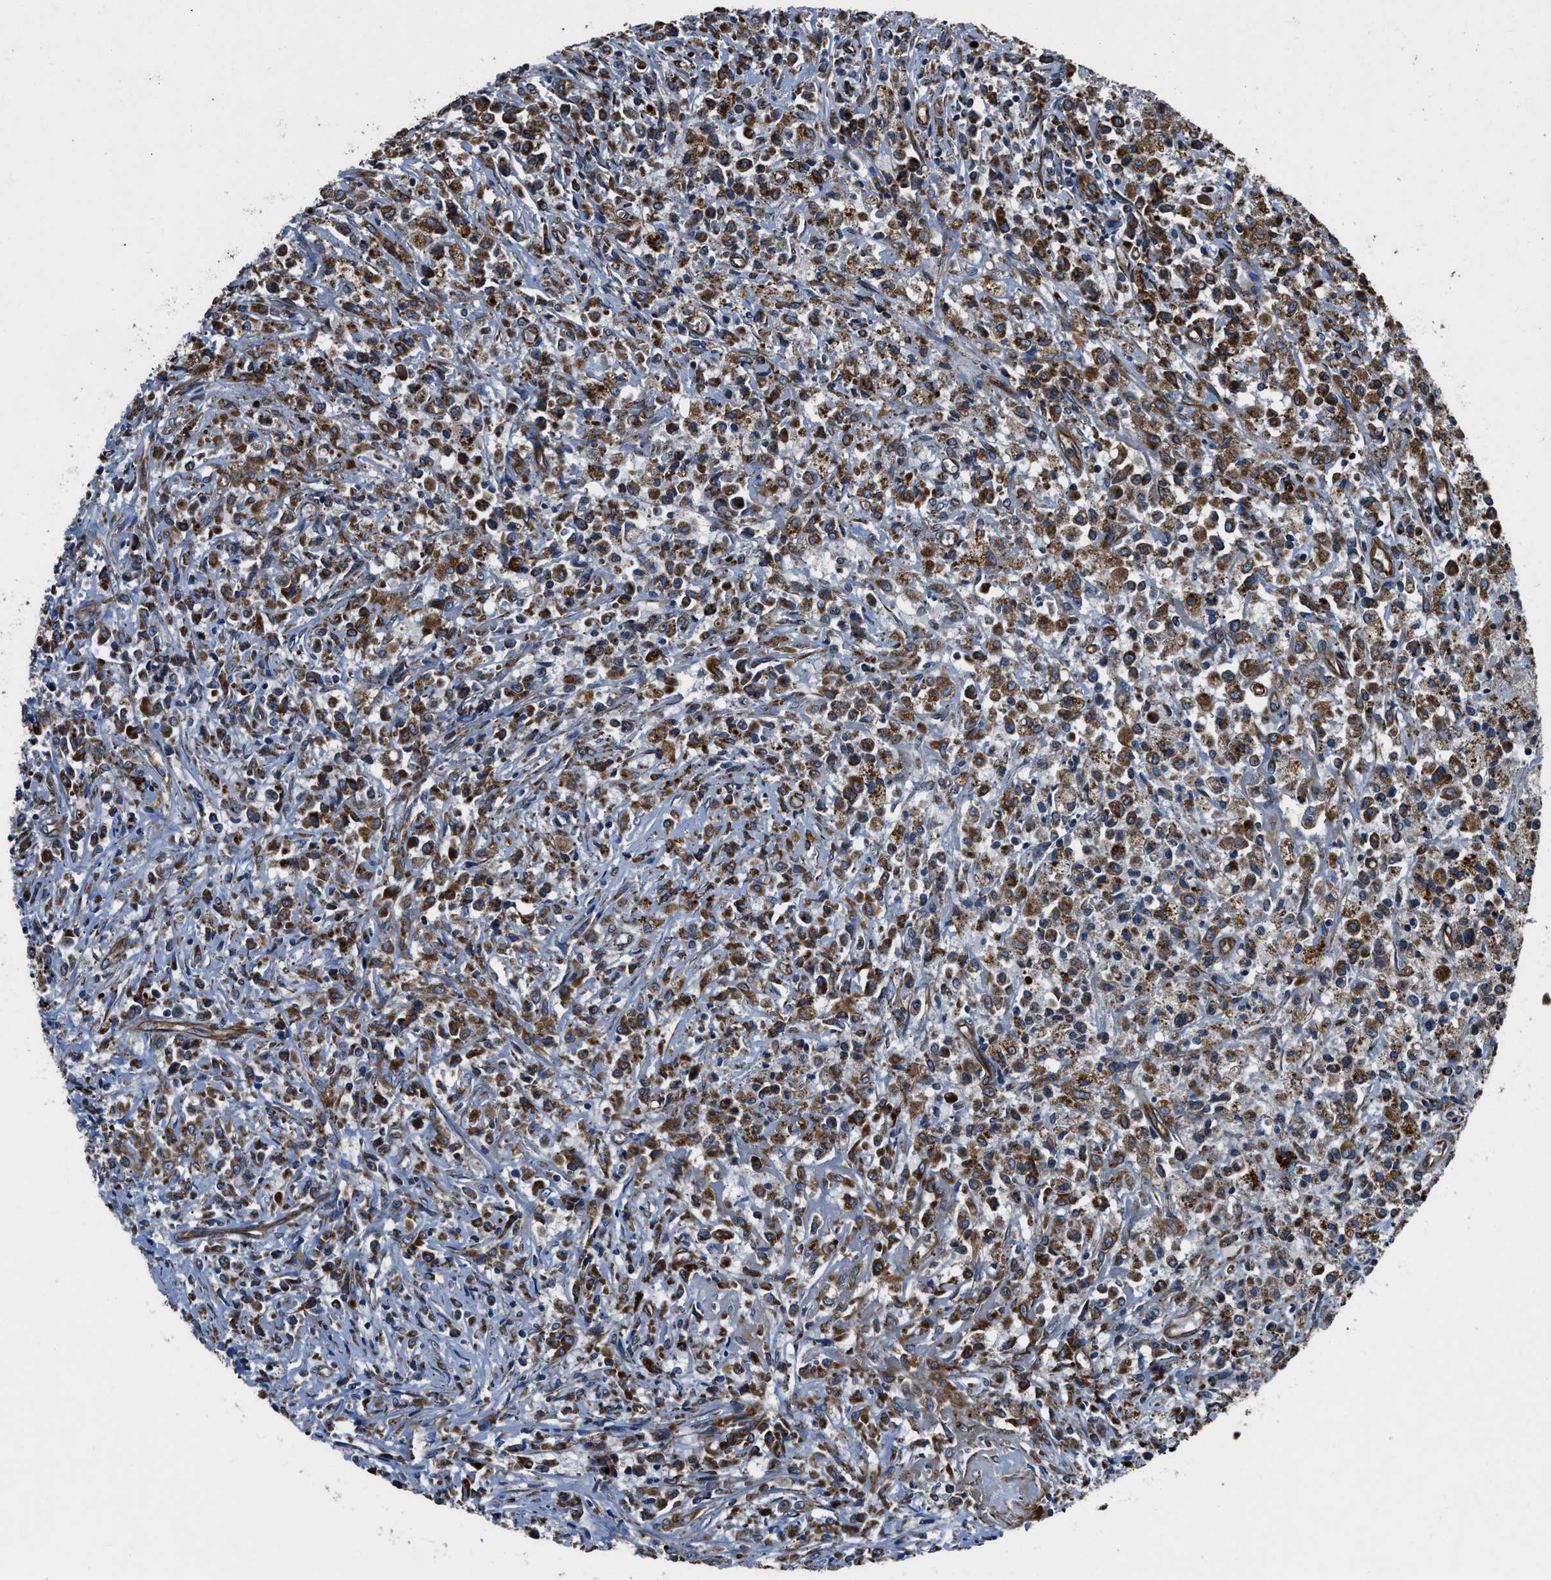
{"staining": {"intensity": "moderate", "quantity": ">75%", "location": "cytoplasmic/membranous"}, "tissue": "testis cancer", "cell_type": "Tumor cells", "image_type": "cancer", "snomed": [{"axis": "morphology", "description": "Carcinoma, Embryonal, NOS"}, {"axis": "topography", "description": "Testis"}], "caption": "About >75% of tumor cells in human testis cancer exhibit moderate cytoplasmic/membranous protein expression as visualized by brown immunohistochemical staining.", "gene": "OGDH", "patient": {"sex": "male", "age": 2}}